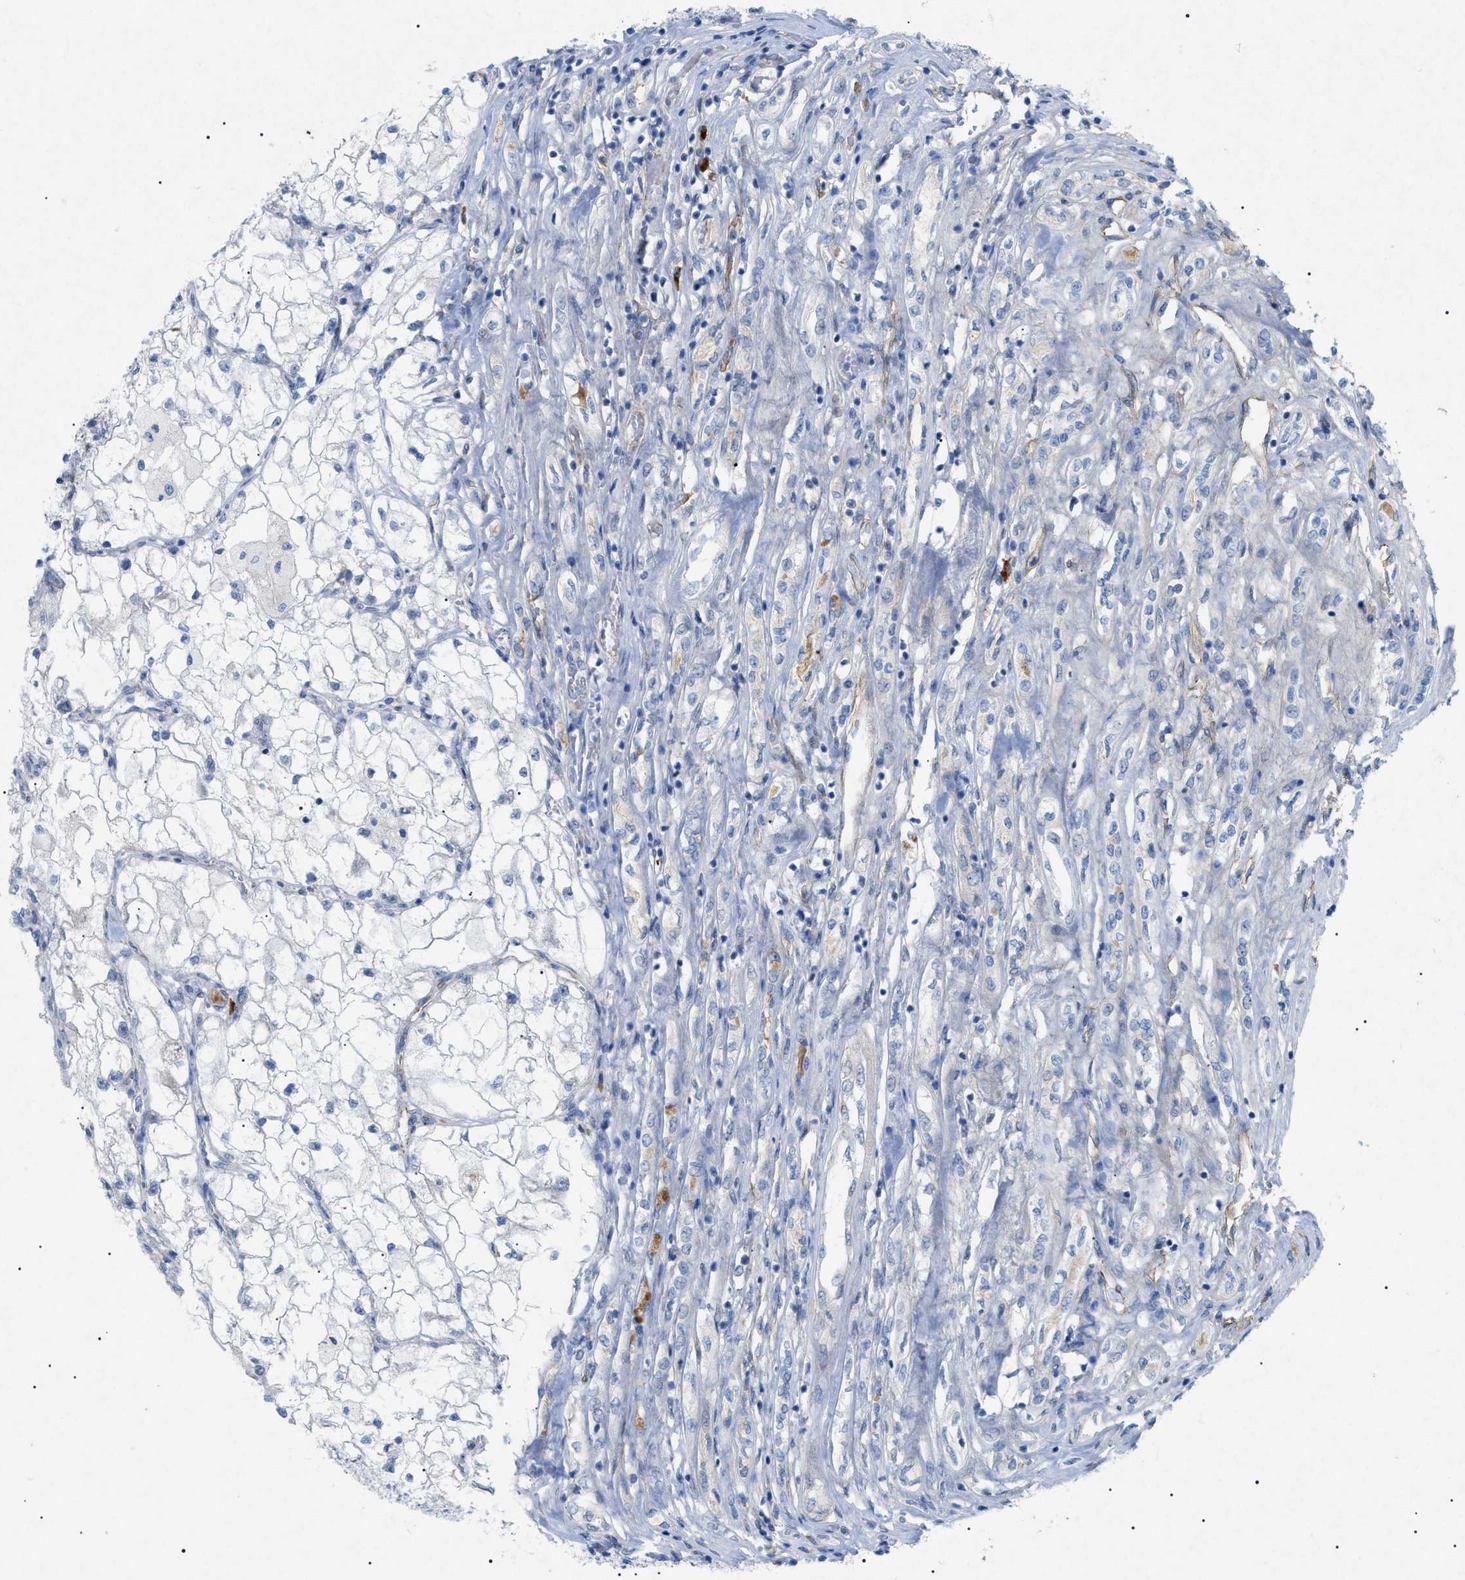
{"staining": {"intensity": "negative", "quantity": "none", "location": "none"}, "tissue": "renal cancer", "cell_type": "Tumor cells", "image_type": "cancer", "snomed": [{"axis": "morphology", "description": "Adenocarcinoma, NOS"}, {"axis": "topography", "description": "Kidney"}], "caption": "Tumor cells show no significant protein expression in adenocarcinoma (renal). (Stains: DAB (3,3'-diaminobenzidine) IHC with hematoxylin counter stain, Microscopy: brightfield microscopy at high magnification).", "gene": "ADAMTS1", "patient": {"sex": "female", "age": 70}}